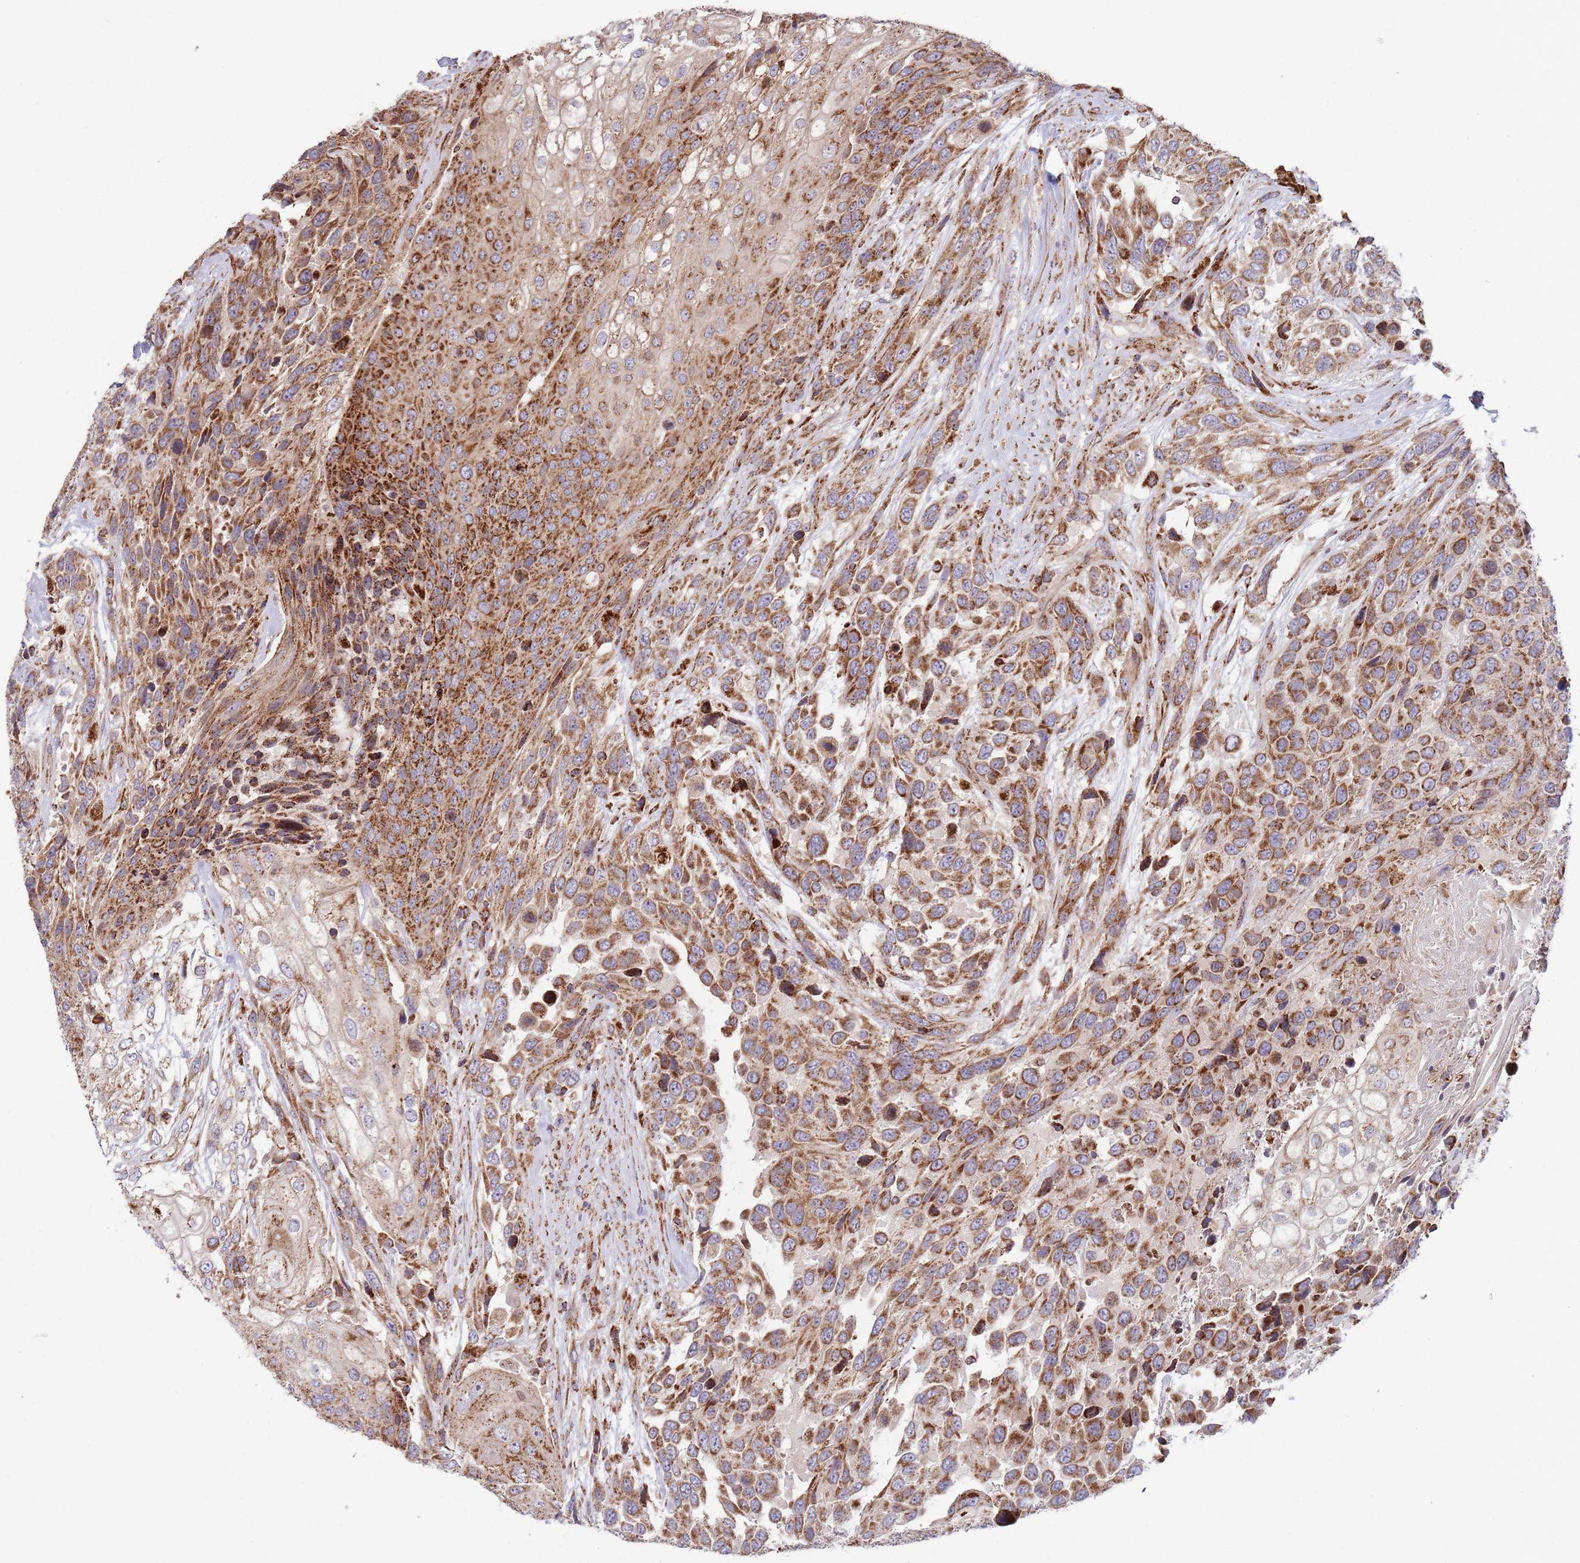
{"staining": {"intensity": "moderate", "quantity": ">75%", "location": "cytoplasmic/membranous"}, "tissue": "urothelial cancer", "cell_type": "Tumor cells", "image_type": "cancer", "snomed": [{"axis": "morphology", "description": "Urothelial carcinoma, High grade"}, {"axis": "topography", "description": "Urinary bladder"}], "caption": "Protein staining of urothelial cancer tissue demonstrates moderate cytoplasmic/membranous staining in approximately >75% of tumor cells.", "gene": "ATP5PD", "patient": {"sex": "female", "age": 70}}